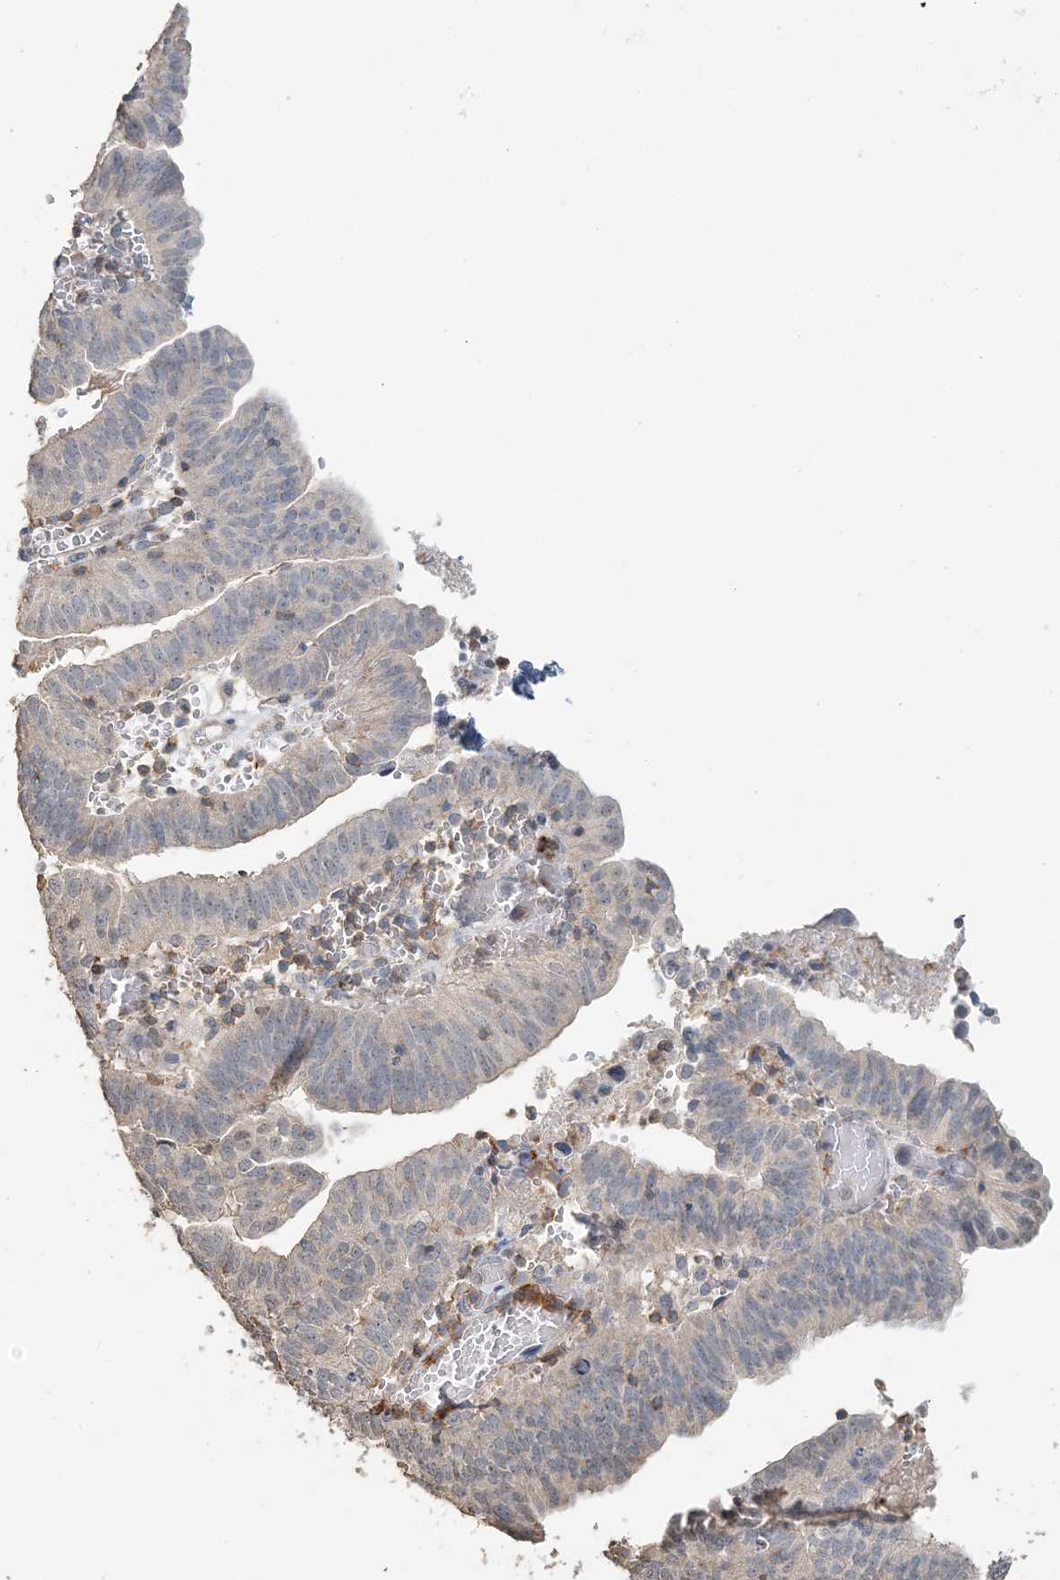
{"staining": {"intensity": "negative", "quantity": "none", "location": "none"}, "tissue": "endometrial cancer", "cell_type": "Tumor cells", "image_type": "cancer", "snomed": [{"axis": "morphology", "description": "Adenocarcinoma, NOS"}, {"axis": "topography", "description": "Uterus"}], "caption": "Immunohistochemistry histopathology image of endometrial cancer (adenocarcinoma) stained for a protein (brown), which reveals no staining in tumor cells.", "gene": "FAM110A", "patient": {"sex": "female", "age": 77}}